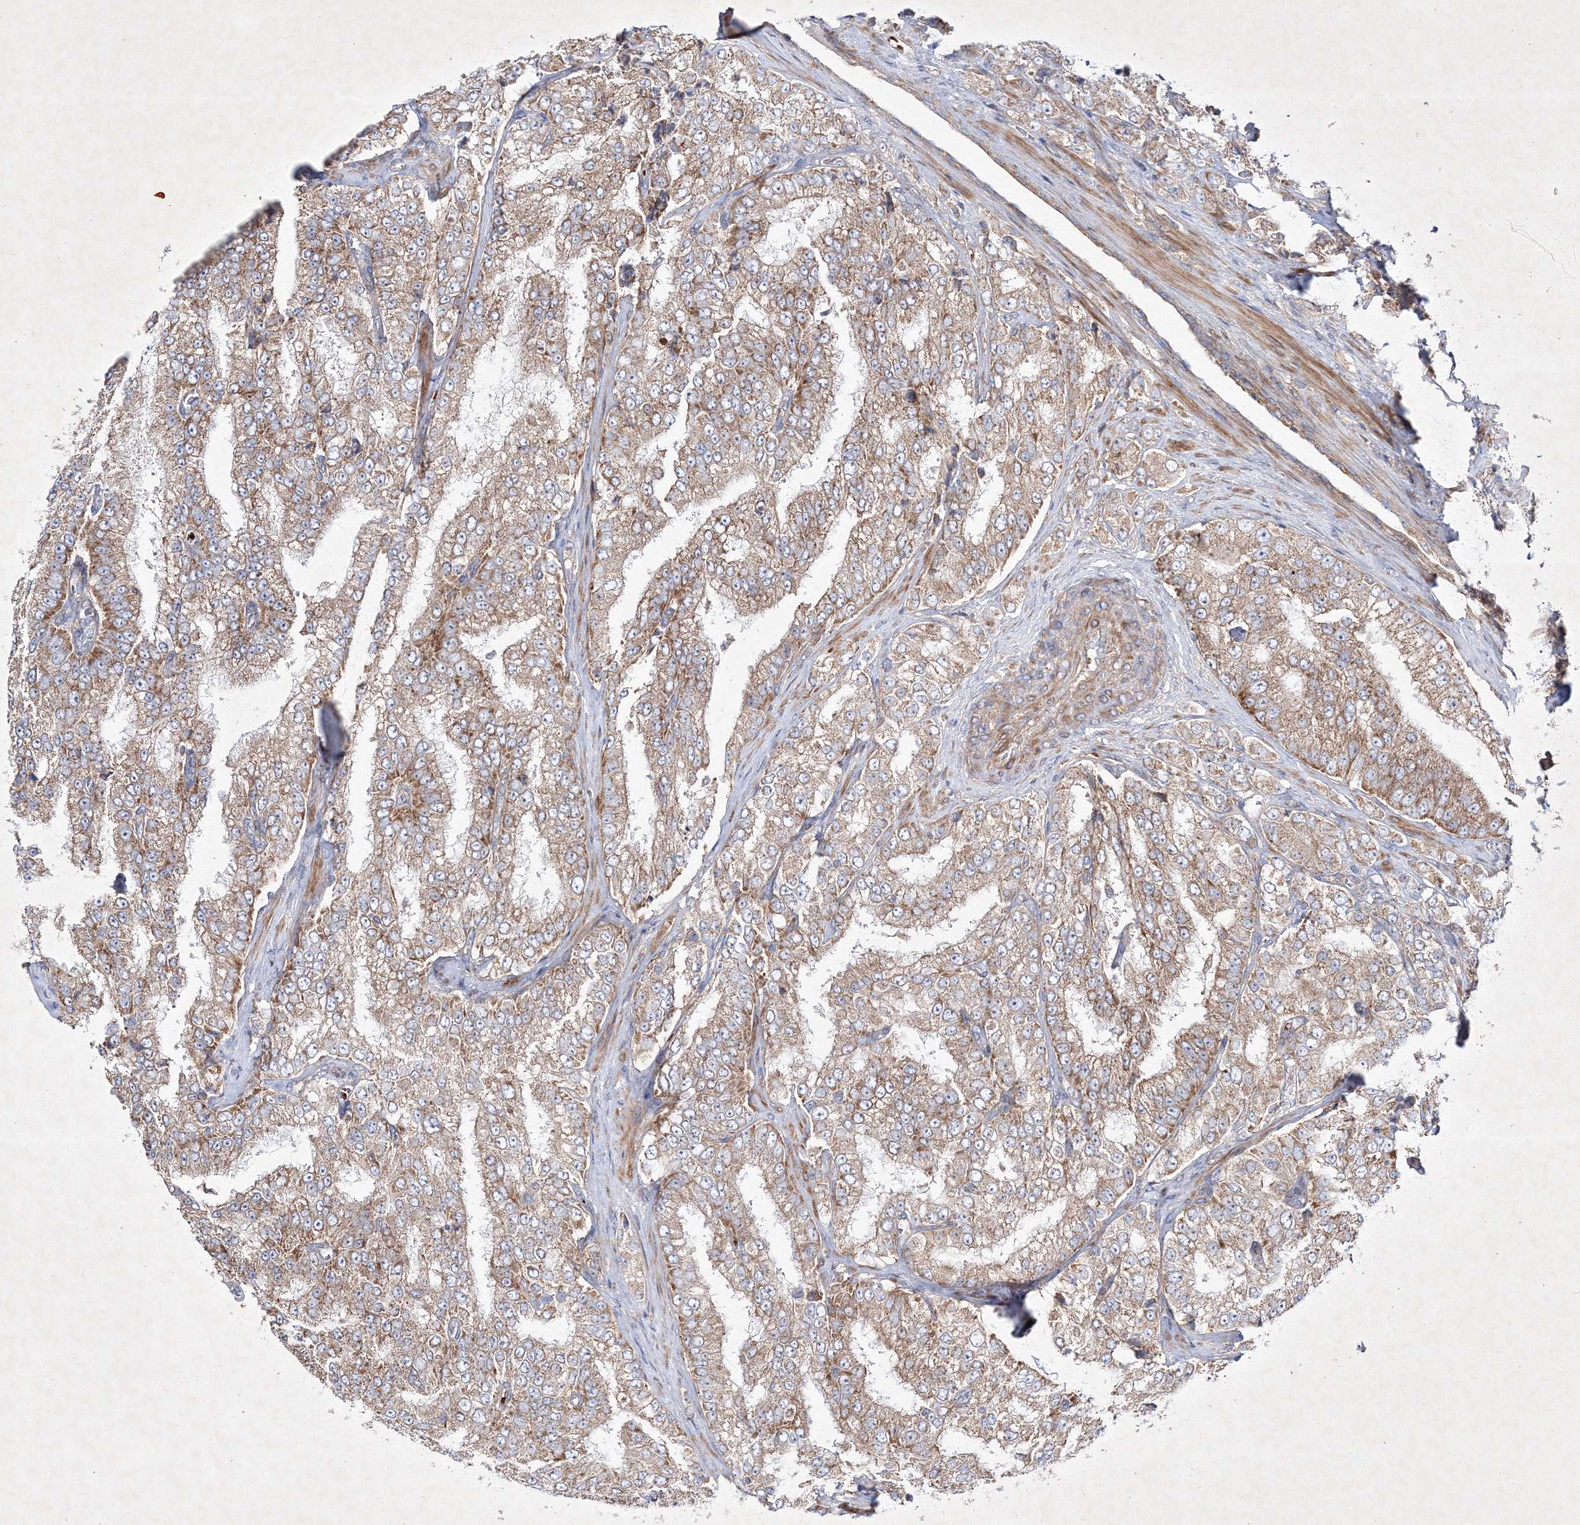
{"staining": {"intensity": "moderate", "quantity": ">75%", "location": "cytoplasmic/membranous"}, "tissue": "prostate cancer", "cell_type": "Tumor cells", "image_type": "cancer", "snomed": [{"axis": "morphology", "description": "Adenocarcinoma, High grade"}, {"axis": "topography", "description": "Prostate"}], "caption": "Brown immunohistochemical staining in high-grade adenocarcinoma (prostate) displays moderate cytoplasmic/membranous expression in approximately >75% of tumor cells.", "gene": "OPA1", "patient": {"sex": "male", "age": 58}}